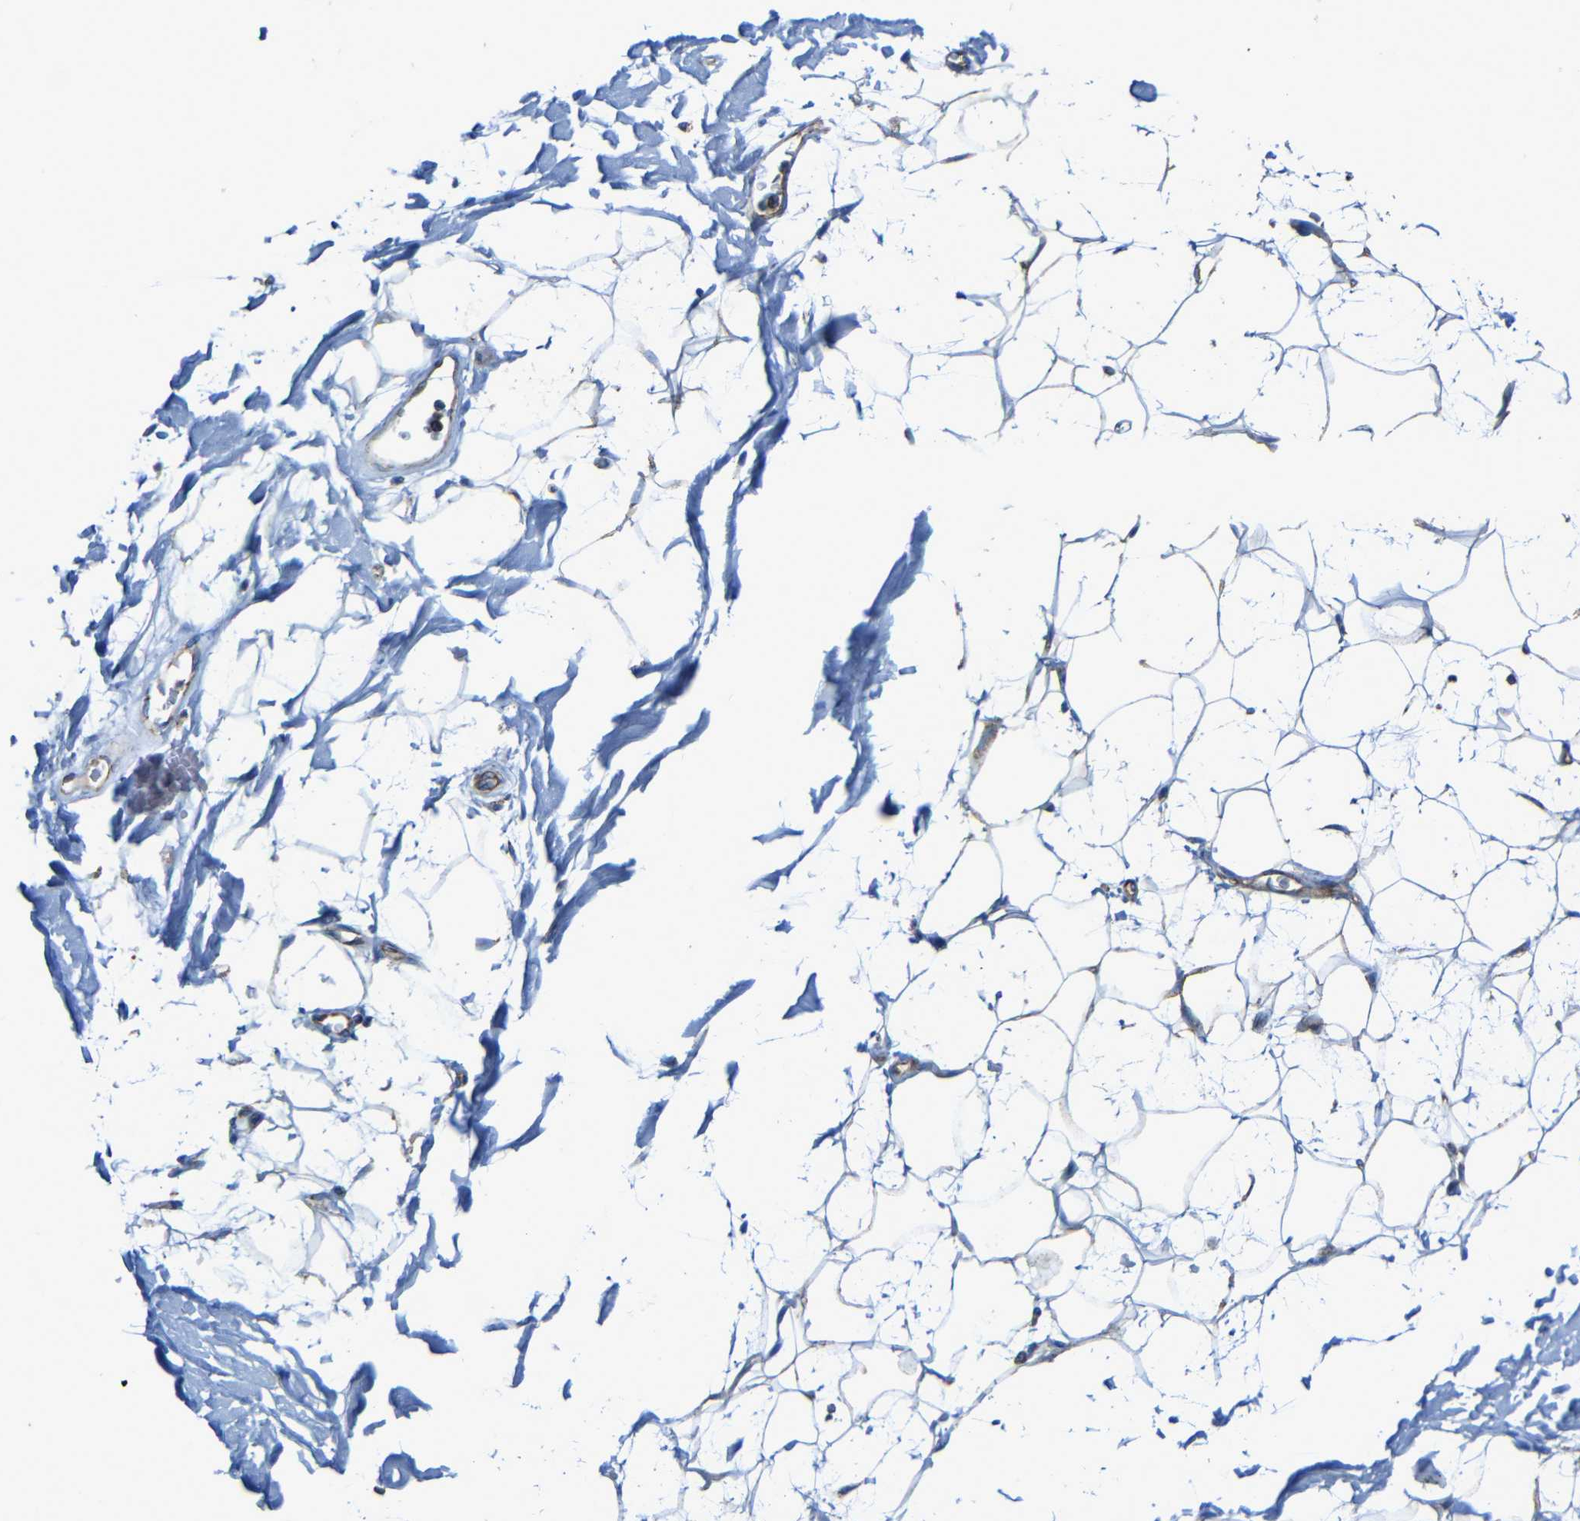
{"staining": {"intensity": "negative", "quantity": "none", "location": "none"}, "tissue": "adipose tissue", "cell_type": "Adipocytes", "image_type": "normal", "snomed": [{"axis": "morphology", "description": "Normal tissue, NOS"}, {"axis": "topography", "description": "Soft tissue"}], "caption": "A photomicrograph of human adipose tissue is negative for staining in adipocytes. (DAB immunohistochemistry (IHC) with hematoxylin counter stain).", "gene": "INTS6L", "patient": {"sex": "male", "age": 72}}